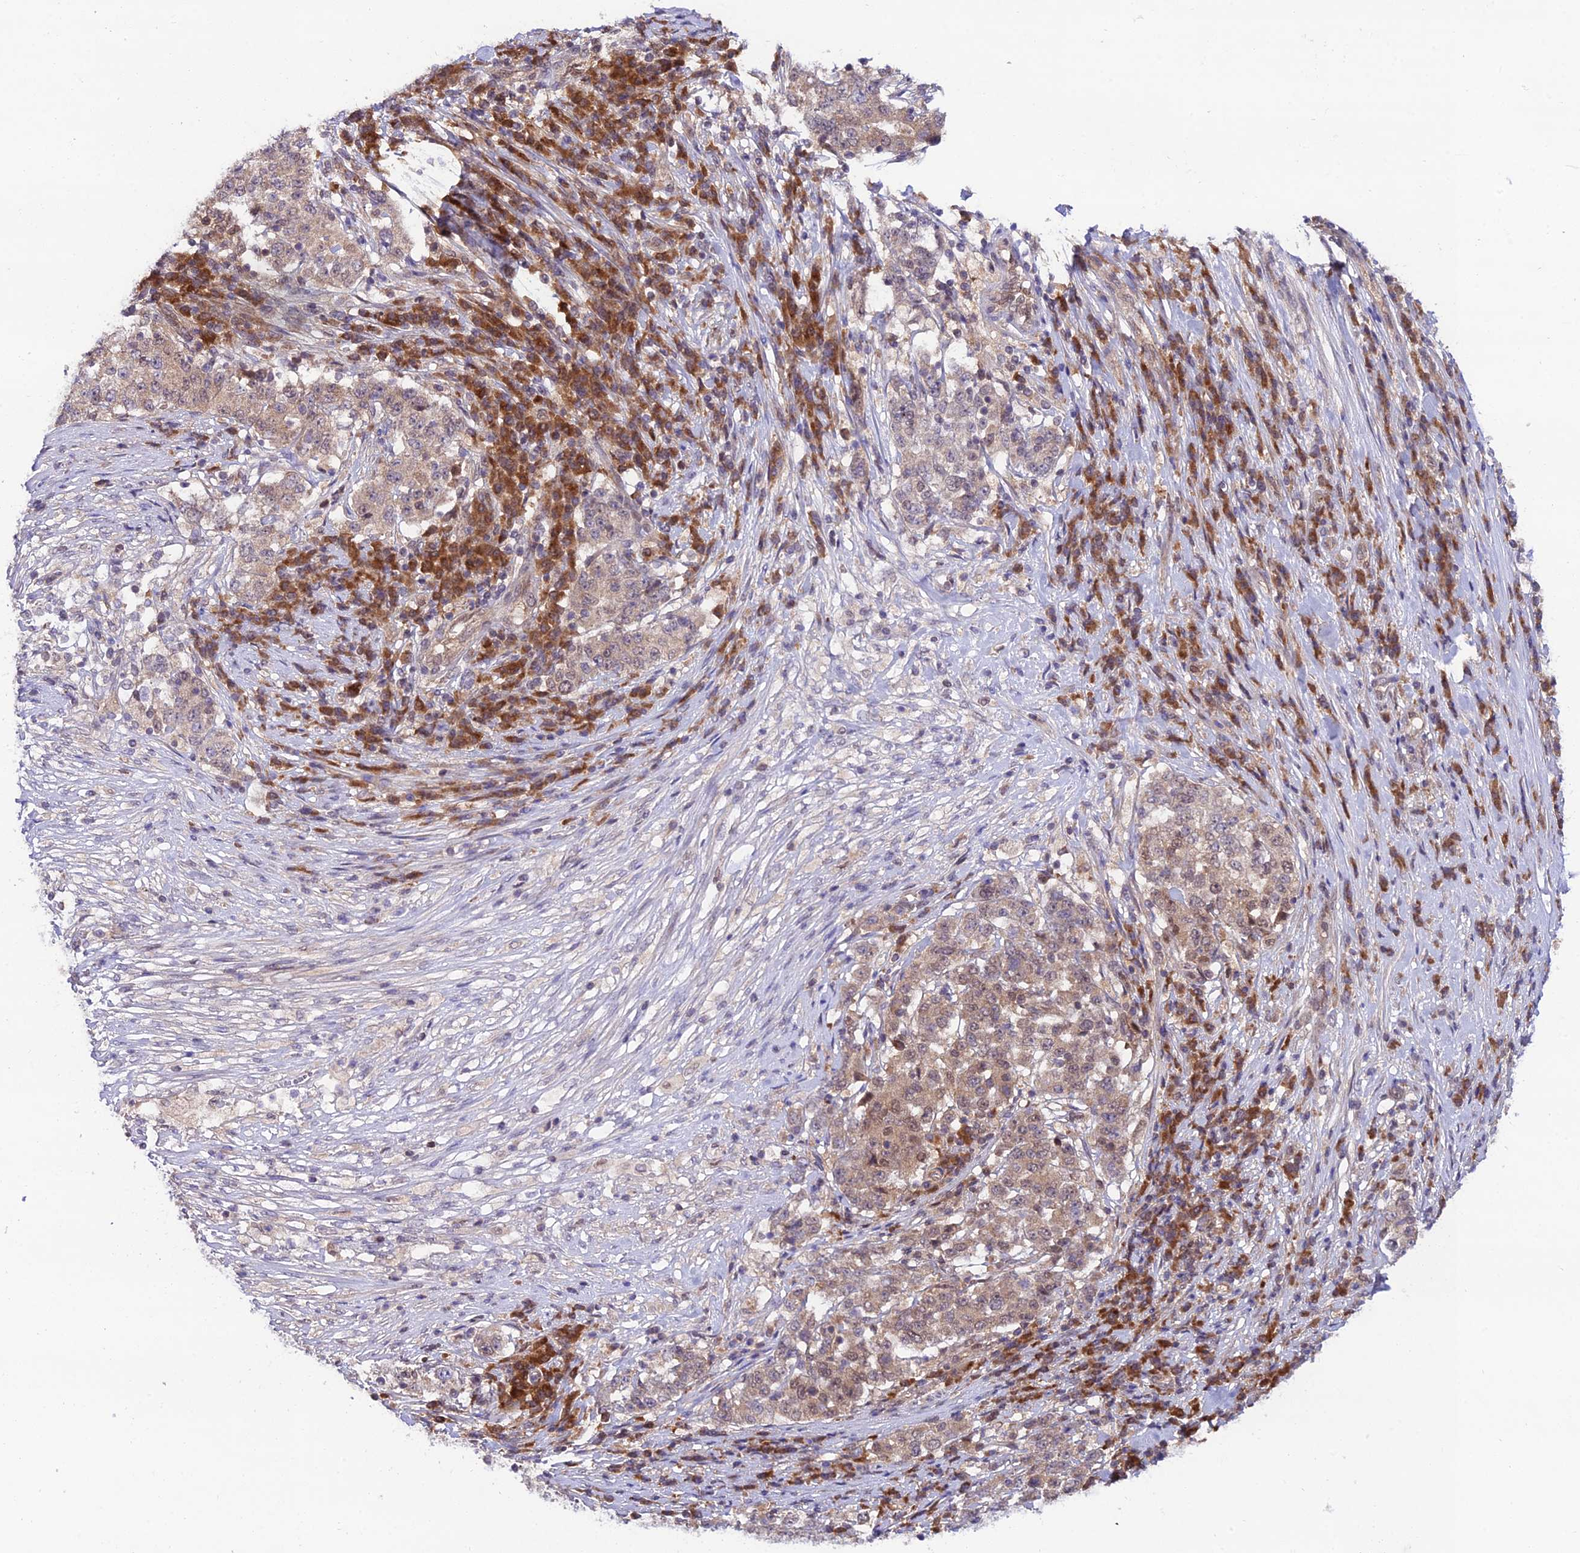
{"staining": {"intensity": "weak", "quantity": ">75%", "location": "cytoplasmic/membranous"}, "tissue": "stomach cancer", "cell_type": "Tumor cells", "image_type": "cancer", "snomed": [{"axis": "morphology", "description": "Adenocarcinoma, NOS"}, {"axis": "topography", "description": "Stomach"}], "caption": "The image exhibits a brown stain indicating the presence of a protein in the cytoplasmic/membranous of tumor cells in stomach adenocarcinoma. Nuclei are stained in blue.", "gene": "TRIM40", "patient": {"sex": "male", "age": 59}}